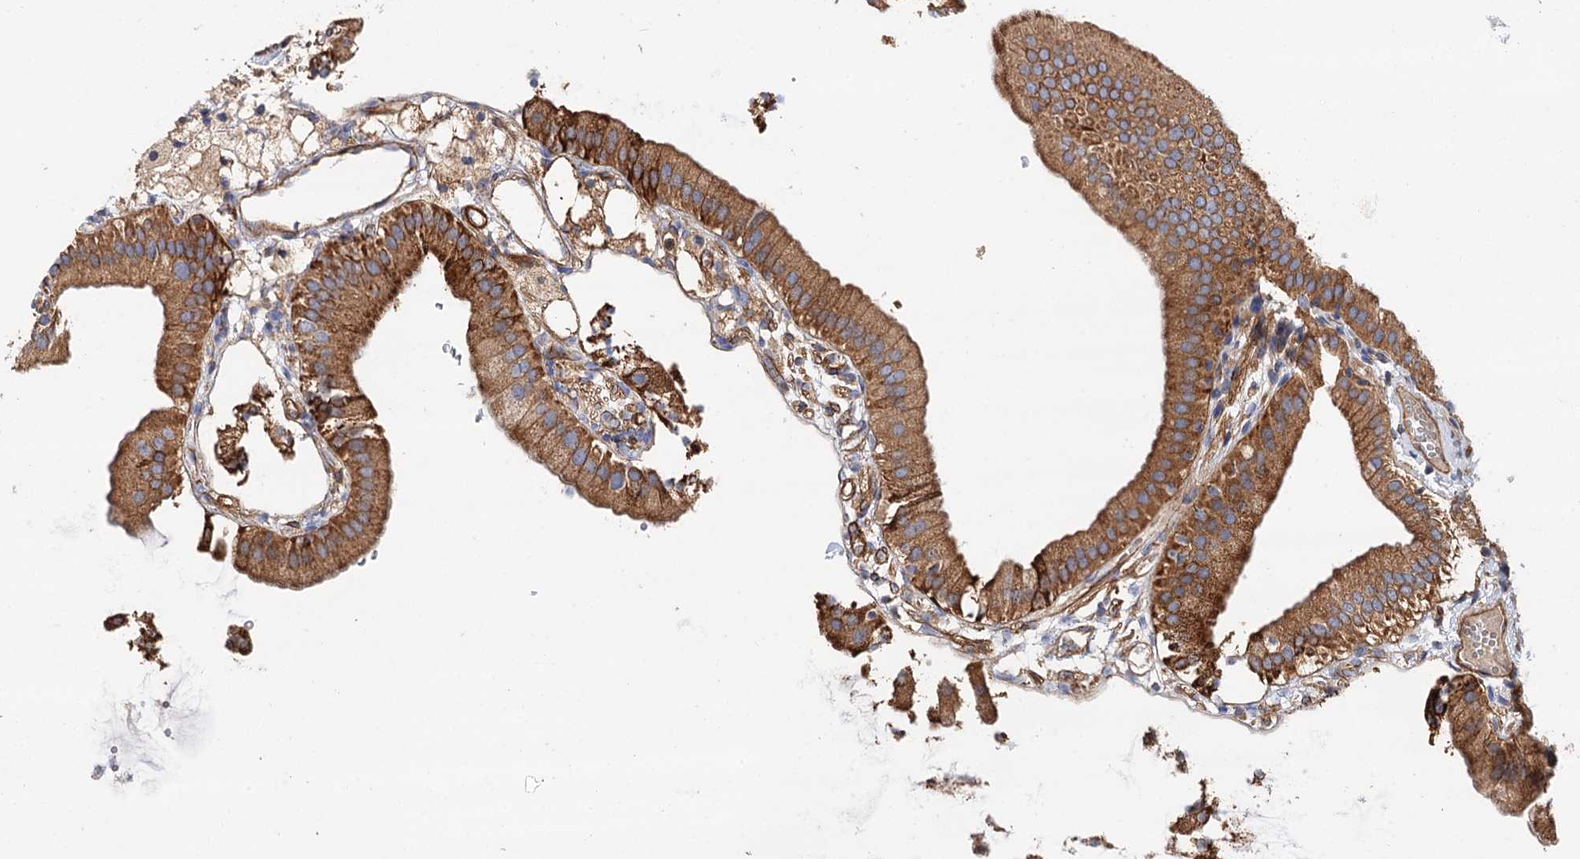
{"staining": {"intensity": "moderate", "quantity": ">75%", "location": "cytoplasmic/membranous"}, "tissue": "gallbladder", "cell_type": "Glandular cells", "image_type": "normal", "snomed": [{"axis": "morphology", "description": "Normal tissue, NOS"}, {"axis": "topography", "description": "Gallbladder"}], "caption": "Protein expression analysis of unremarkable gallbladder reveals moderate cytoplasmic/membranous positivity in about >75% of glandular cells.", "gene": "CSAD", "patient": {"sex": "male", "age": 55}}